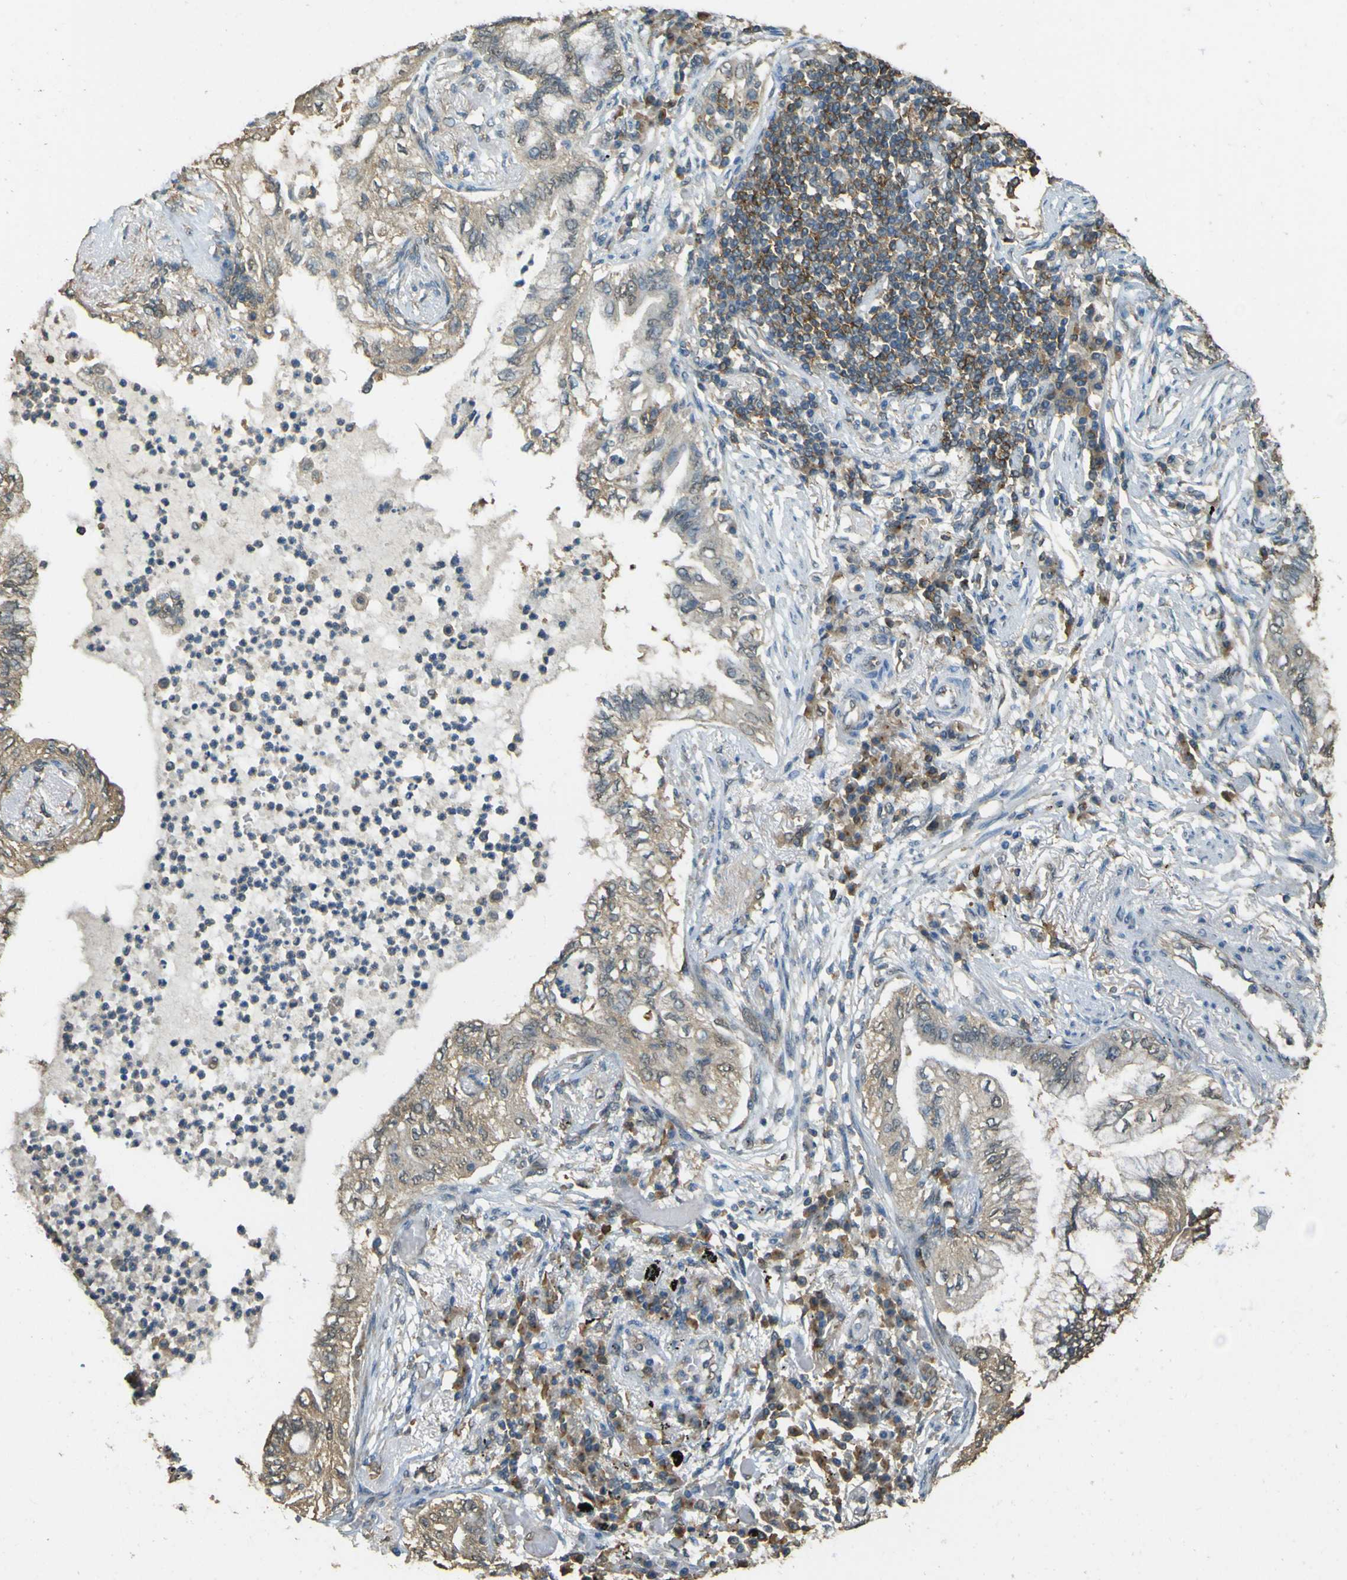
{"staining": {"intensity": "weak", "quantity": "25%-75%", "location": "cytoplasmic/membranous"}, "tissue": "lung cancer", "cell_type": "Tumor cells", "image_type": "cancer", "snomed": [{"axis": "morphology", "description": "Normal tissue, NOS"}, {"axis": "morphology", "description": "Adenocarcinoma, NOS"}, {"axis": "topography", "description": "Bronchus"}, {"axis": "topography", "description": "Lung"}], "caption": "Lung cancer (adenocarcinoma) stained for a protein demonstrates weak cytoplasmic/membranous positivity in tumor cells.", "gene": "GOLGA1", "patient": {"sex": "female", "age": 70}}